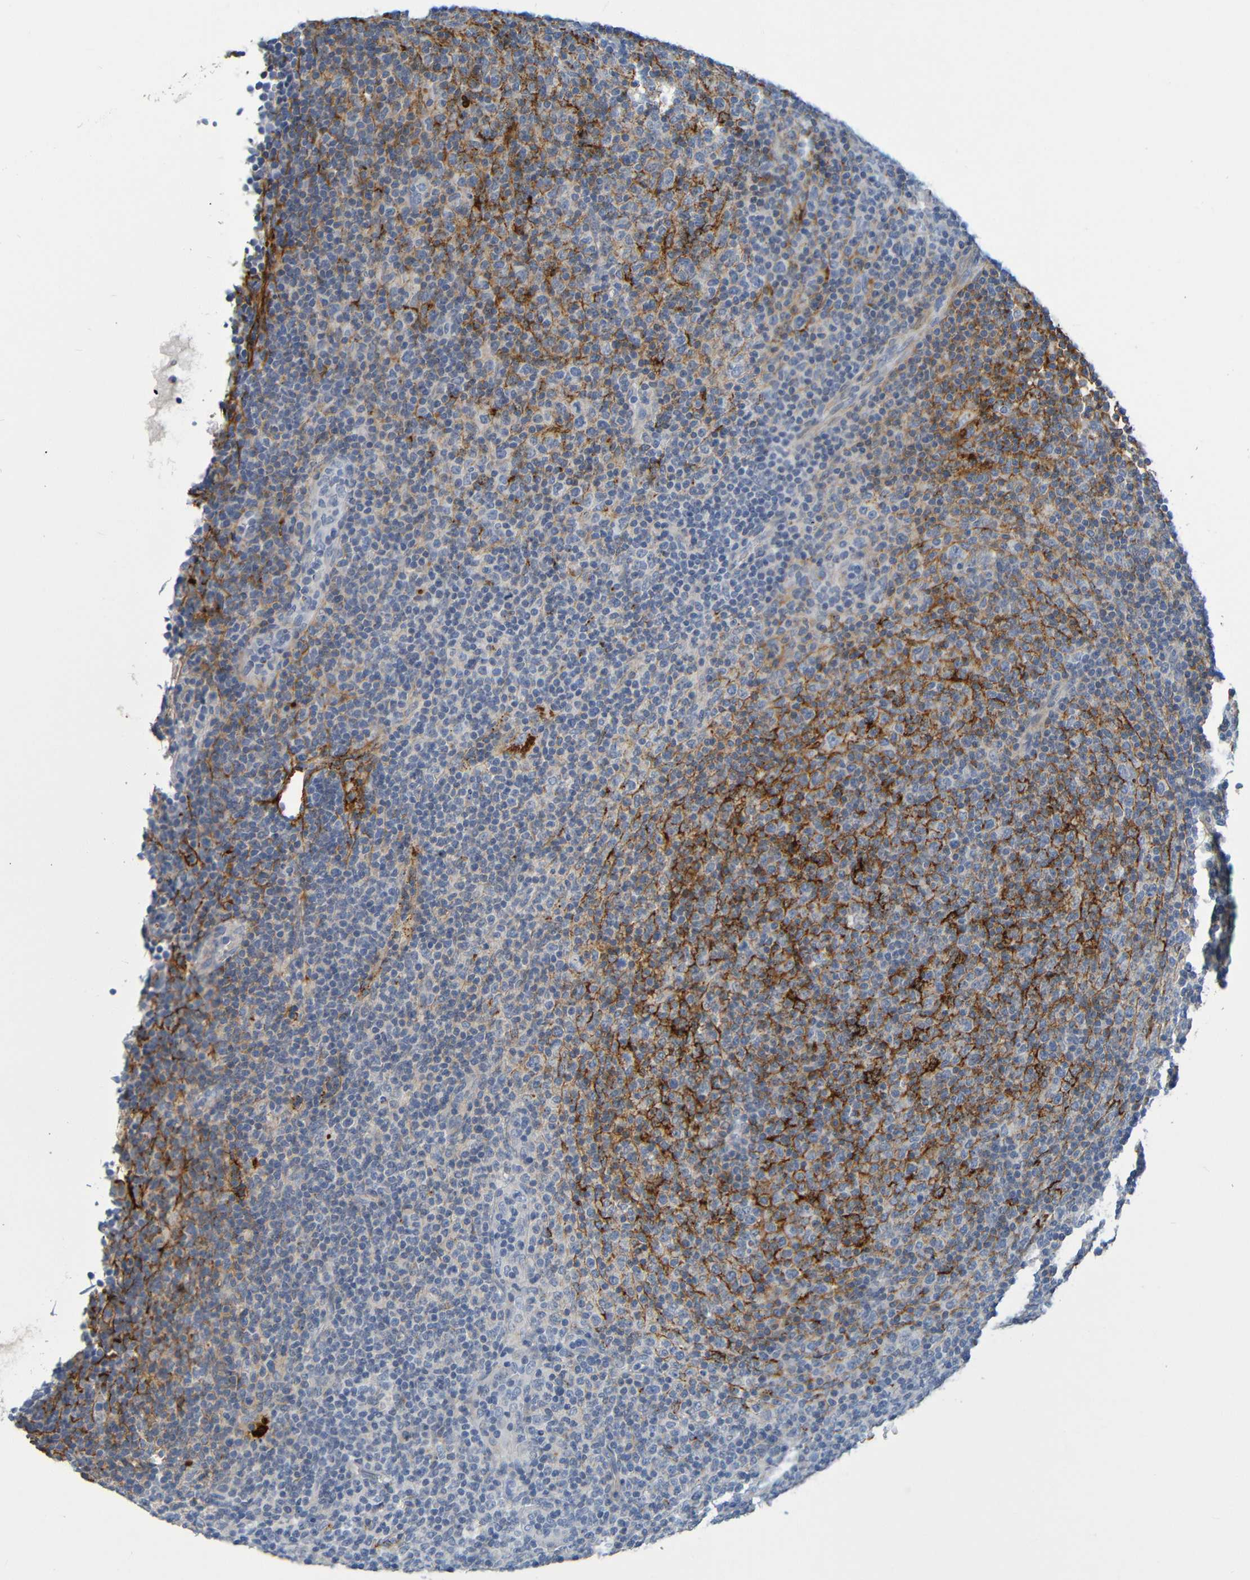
{"staining": {"intensity": "strong", "quantity": "<25%", "location": "cytoplasmic/membranous"}, "tissue": "lymphoma", "cell_type": "Tumor cells", "image_type": "cancer", "snomed": [{"axis": "morphology", "description": "Malignant lymphoma, non-Hodgkin's type, Low grade"}, {"axis": "topography", "description": "Lymph node"}], "caption": "Immunohistochemistry of human malignant lymphoma, non-Hodgkin's type (low-grade) shows medium levels of strong cytoplasmic/membranous positivity in approximately <25% of tumor cells.", "gene": "IL10", "patient": {"sex": "male", "age": 70}}